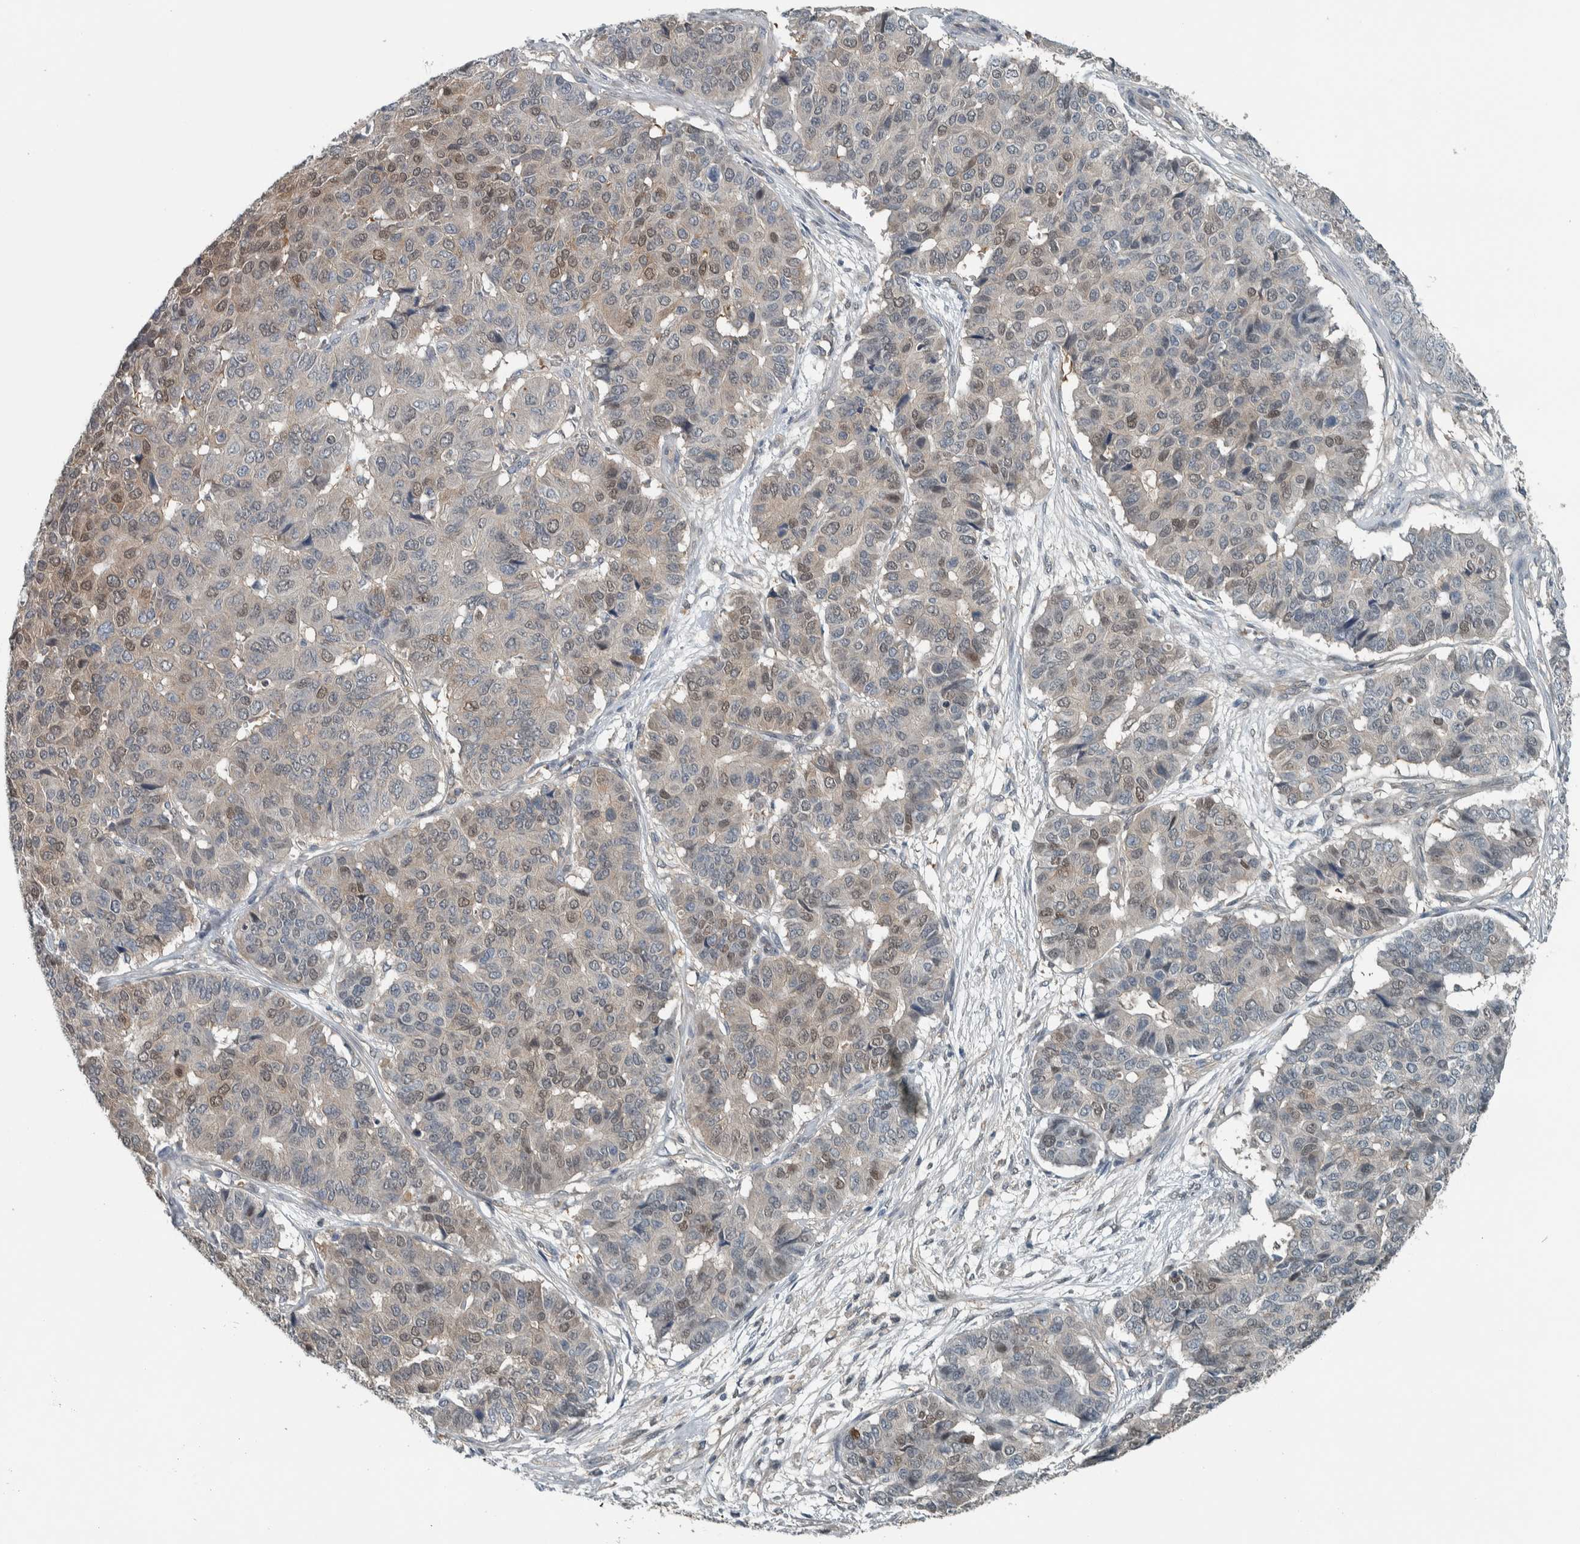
{"staining": {"intensity": "weak", "quantity": "25%-75%", "location": "nuclear"}, "tissue": "pancreatic cancer", "cell_type": "Tumor cells", "image_type": "cancer", "snomed": [{"axis": "morphology", "description": "Adenocarcinoma, NOS"}, {"axis": "topography", "description": "Pancreas"}], "caption": "Immunohistochemistry of pancreatic adenocarcinoma reveals low levels of weak nuclear staining in about 25%-75% of tumor cells.", "gene": "ALAD", "patient": {"sex": "male", "age": 50}}